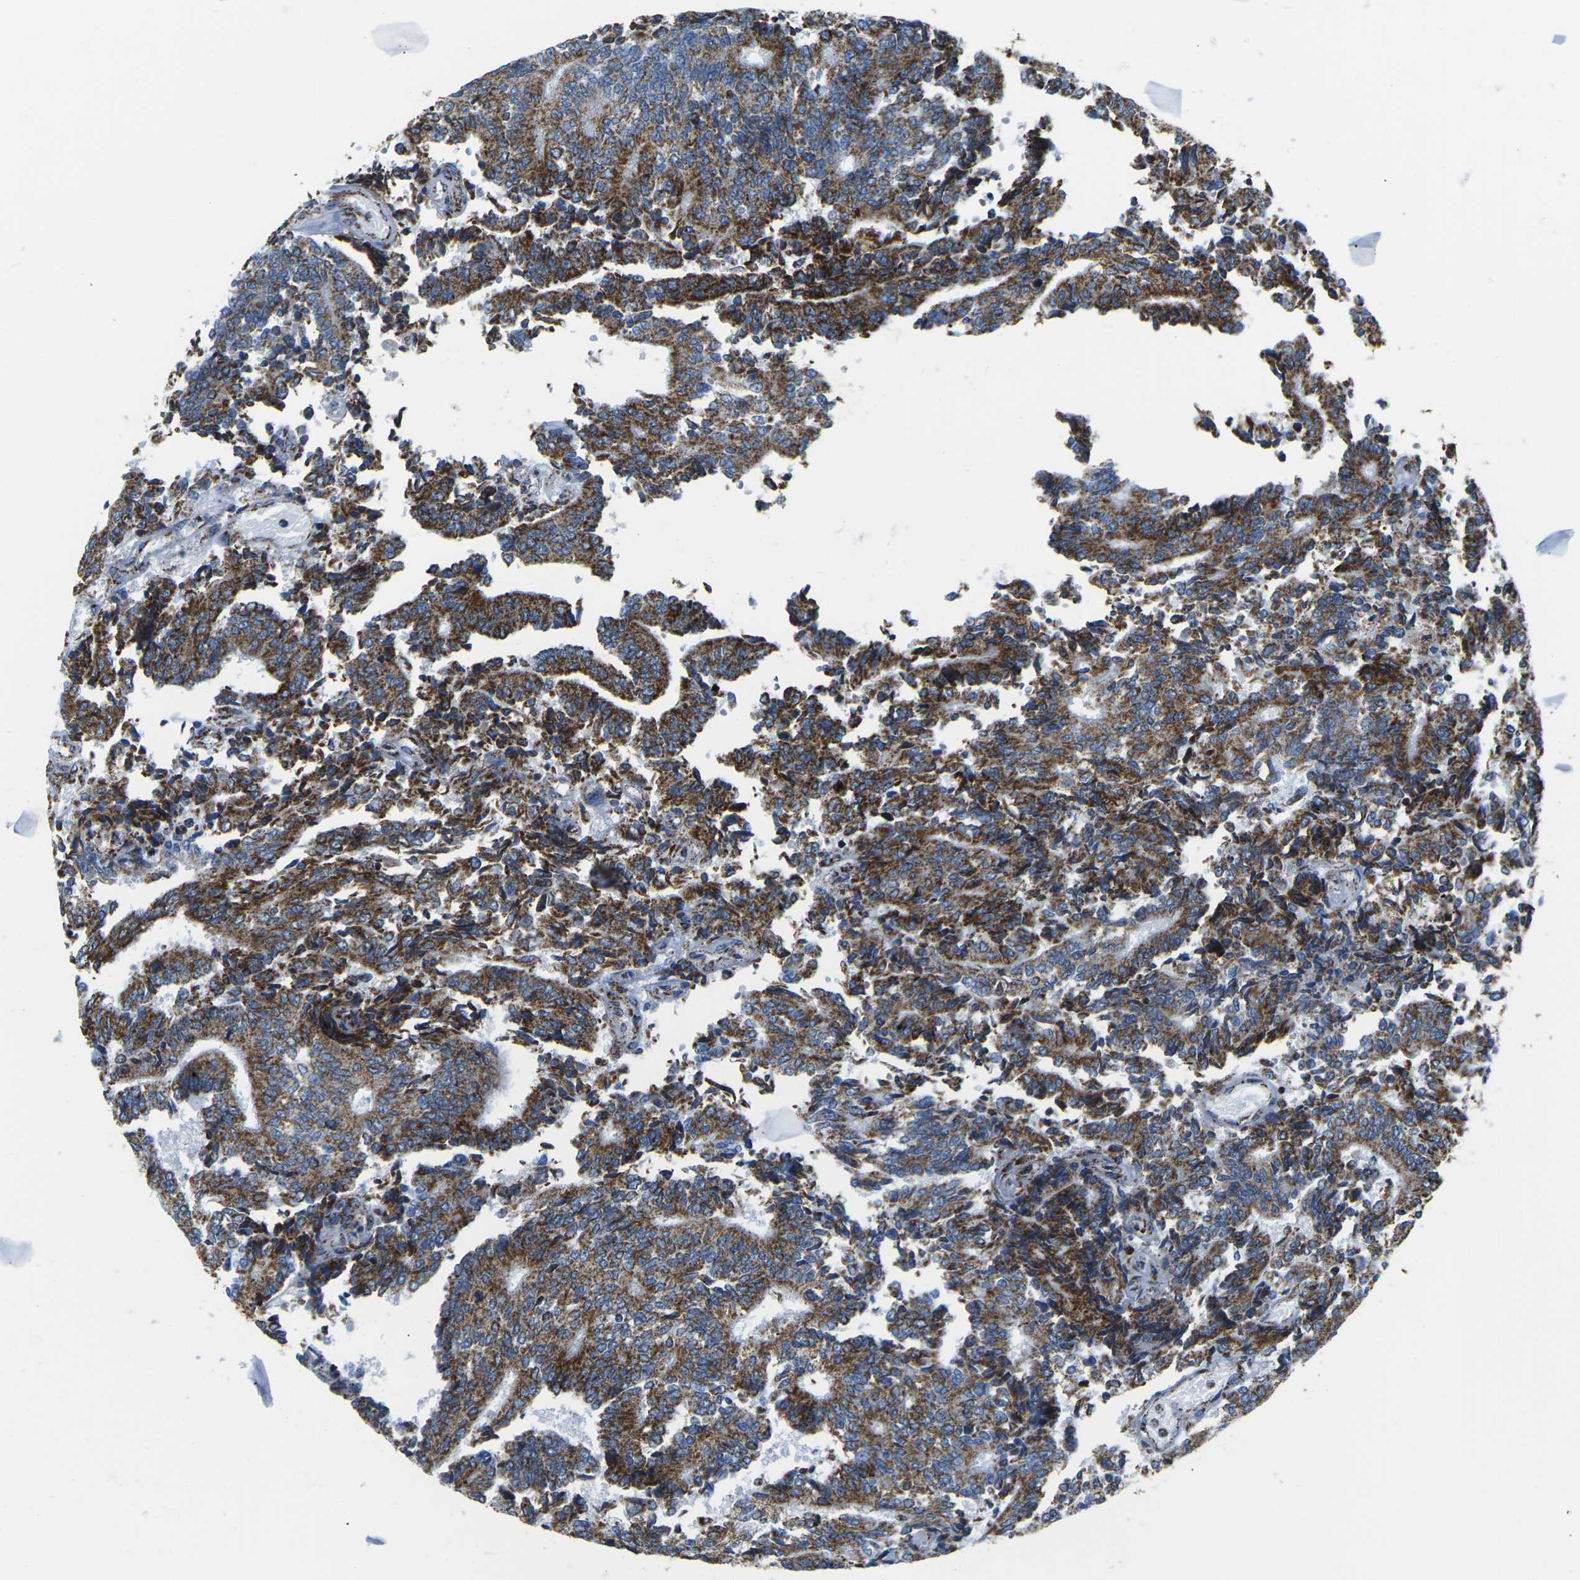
{"staining": {"intensity": "strong", "quantity": ">75%", "location": "cytoplasmic/membranous"}, "tissue": "prostate cancer", "cell_type": "Tumor cells", "image_type": "cancer", "snomed": [{"axis": "morphology", "description": "Normal tissue, NOS"}, {"axis": "morphology", "description": "Adenocarcinoma, High grade"}, {"axis": "topography", "description": "Prostate"}, {"axis": "topography", "description": "Seminal veicle"}], "caption": "Tumor cells reveal high levels of strong cytoplasmic/membranous positivity in about >75% of cells in prostate cancer.", "gene": "MT-CO2", "patient": {"sex": "male", "age": 55}}